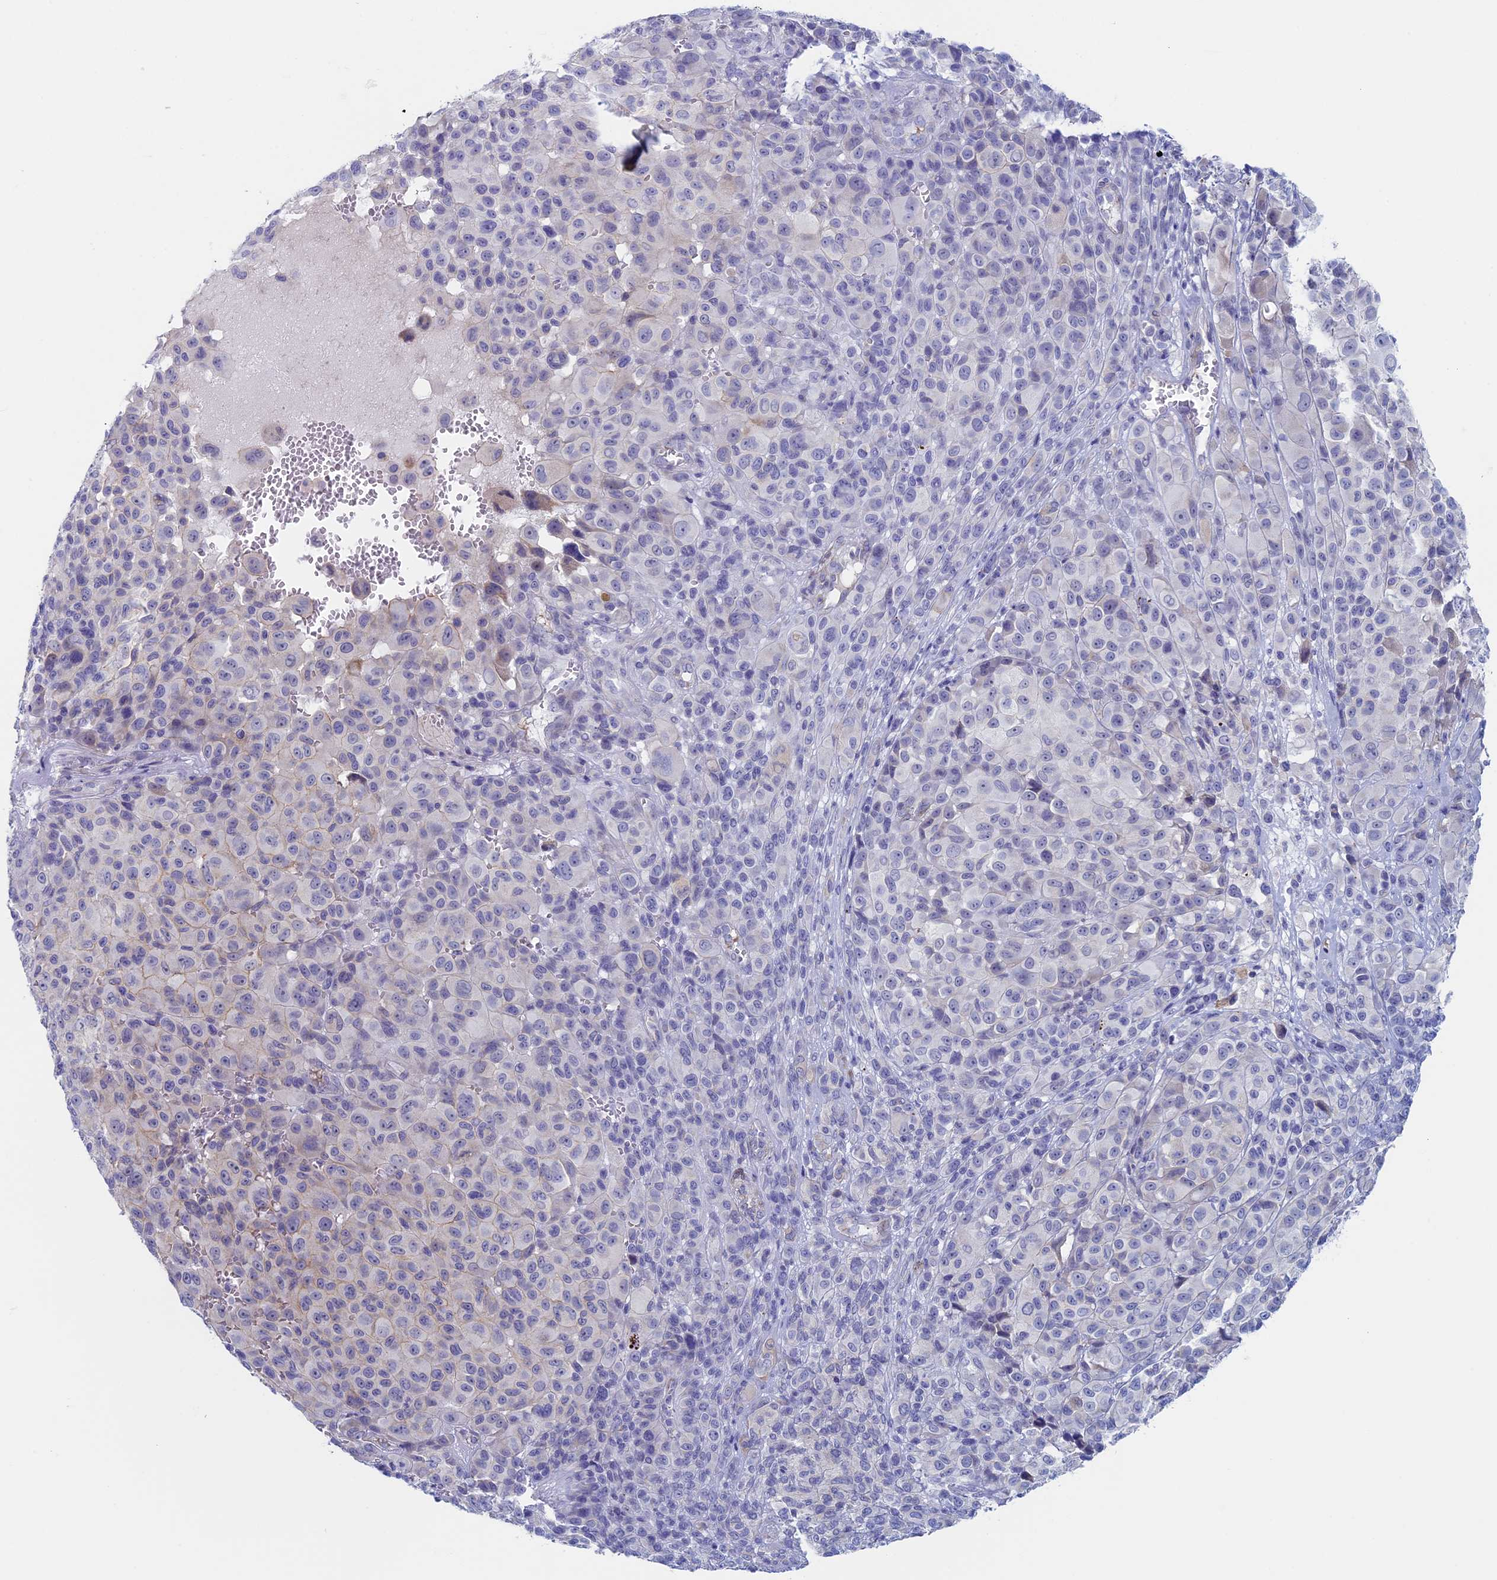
{"staining": {"intensity": "negative", "quantity": "none", "location": "none"}, "tissue": "melanoma", "cell_type": "Tumor cells", "image_type": "cancer", "snomed": [{"axis": "morphology", "description": "Malignant melanoma, NOS"}, {"axis": "topography", "description": "Skin of trunk"}], "caption": "Image shows no protein positivity in tumor cells of malignant melanoma tissue. (DAB immunohistochemistry visualized using brightfield microscopy, high magnification).", "gene": "MAGEB6", "patient": {"sex": "male", "age": 71}}